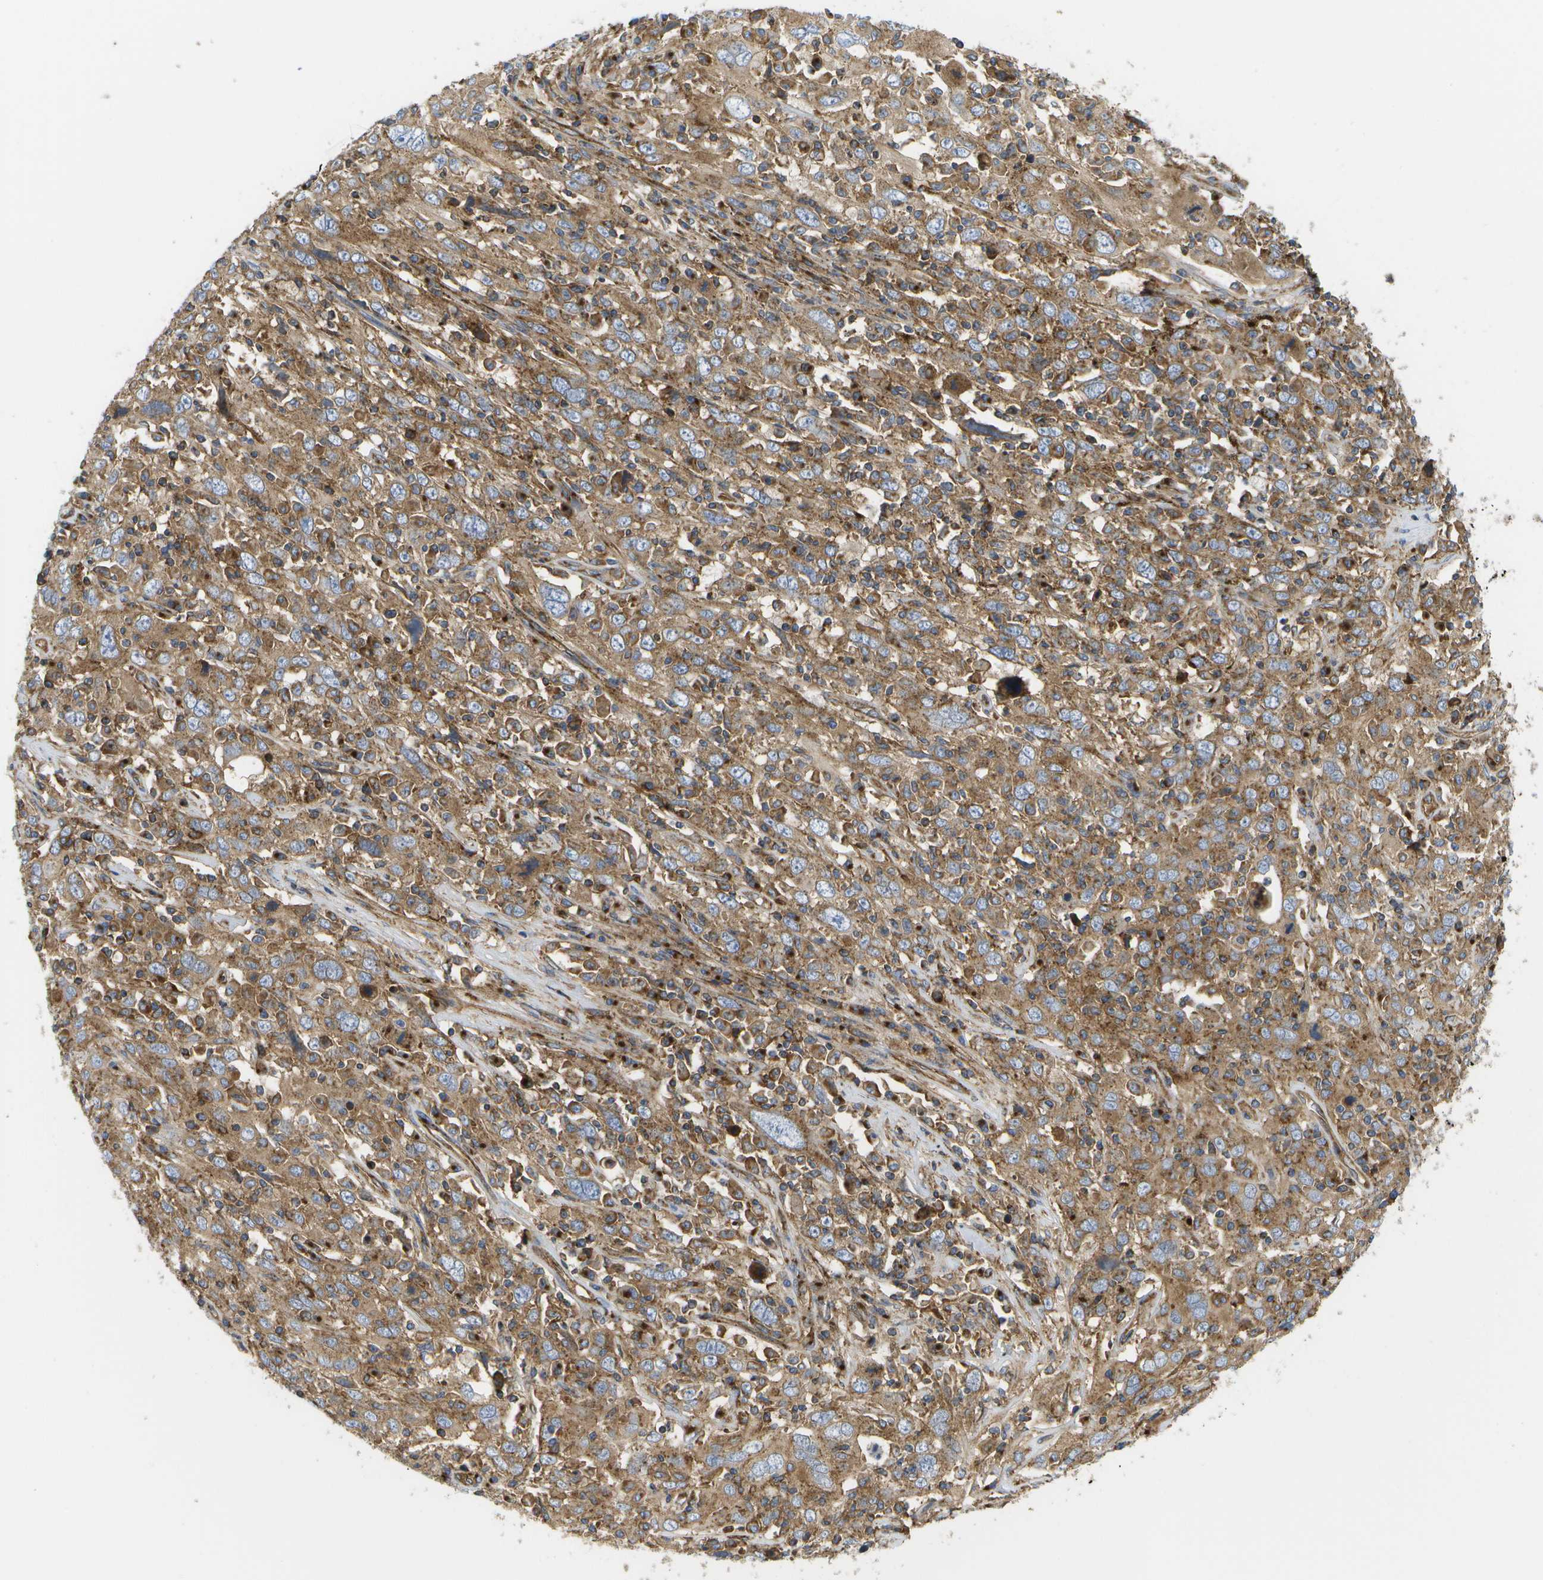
{"staining": {"intensity": "moderate", "quantity": ">75%", "location": "cytoplasmic/membranous"}, "tissue": "cervical cancer", "cell_type": "Tumor cells", "image_type": "cancer", "snomed": [{"axis": "morphology", "description": "Squamous cell carcinoma, NOS"}, {"axis": "topography", "description": "Cervix"}], "caption": "IHC staining of cervical squamous cell carcinoma, which shows medium levels of moderate cytoplasmic/membranous staining in about >75% of tumor cells indicating moderate cytoplasmic/membranous protein positivity. The staining was performed using DAB (3,3'-diaminobenzidine) (brown) for protein detection and nuclei were counterstained in hematoxylin (blue).", "gene": "BST2", "patient": {"sex": "female", "age": 46}}